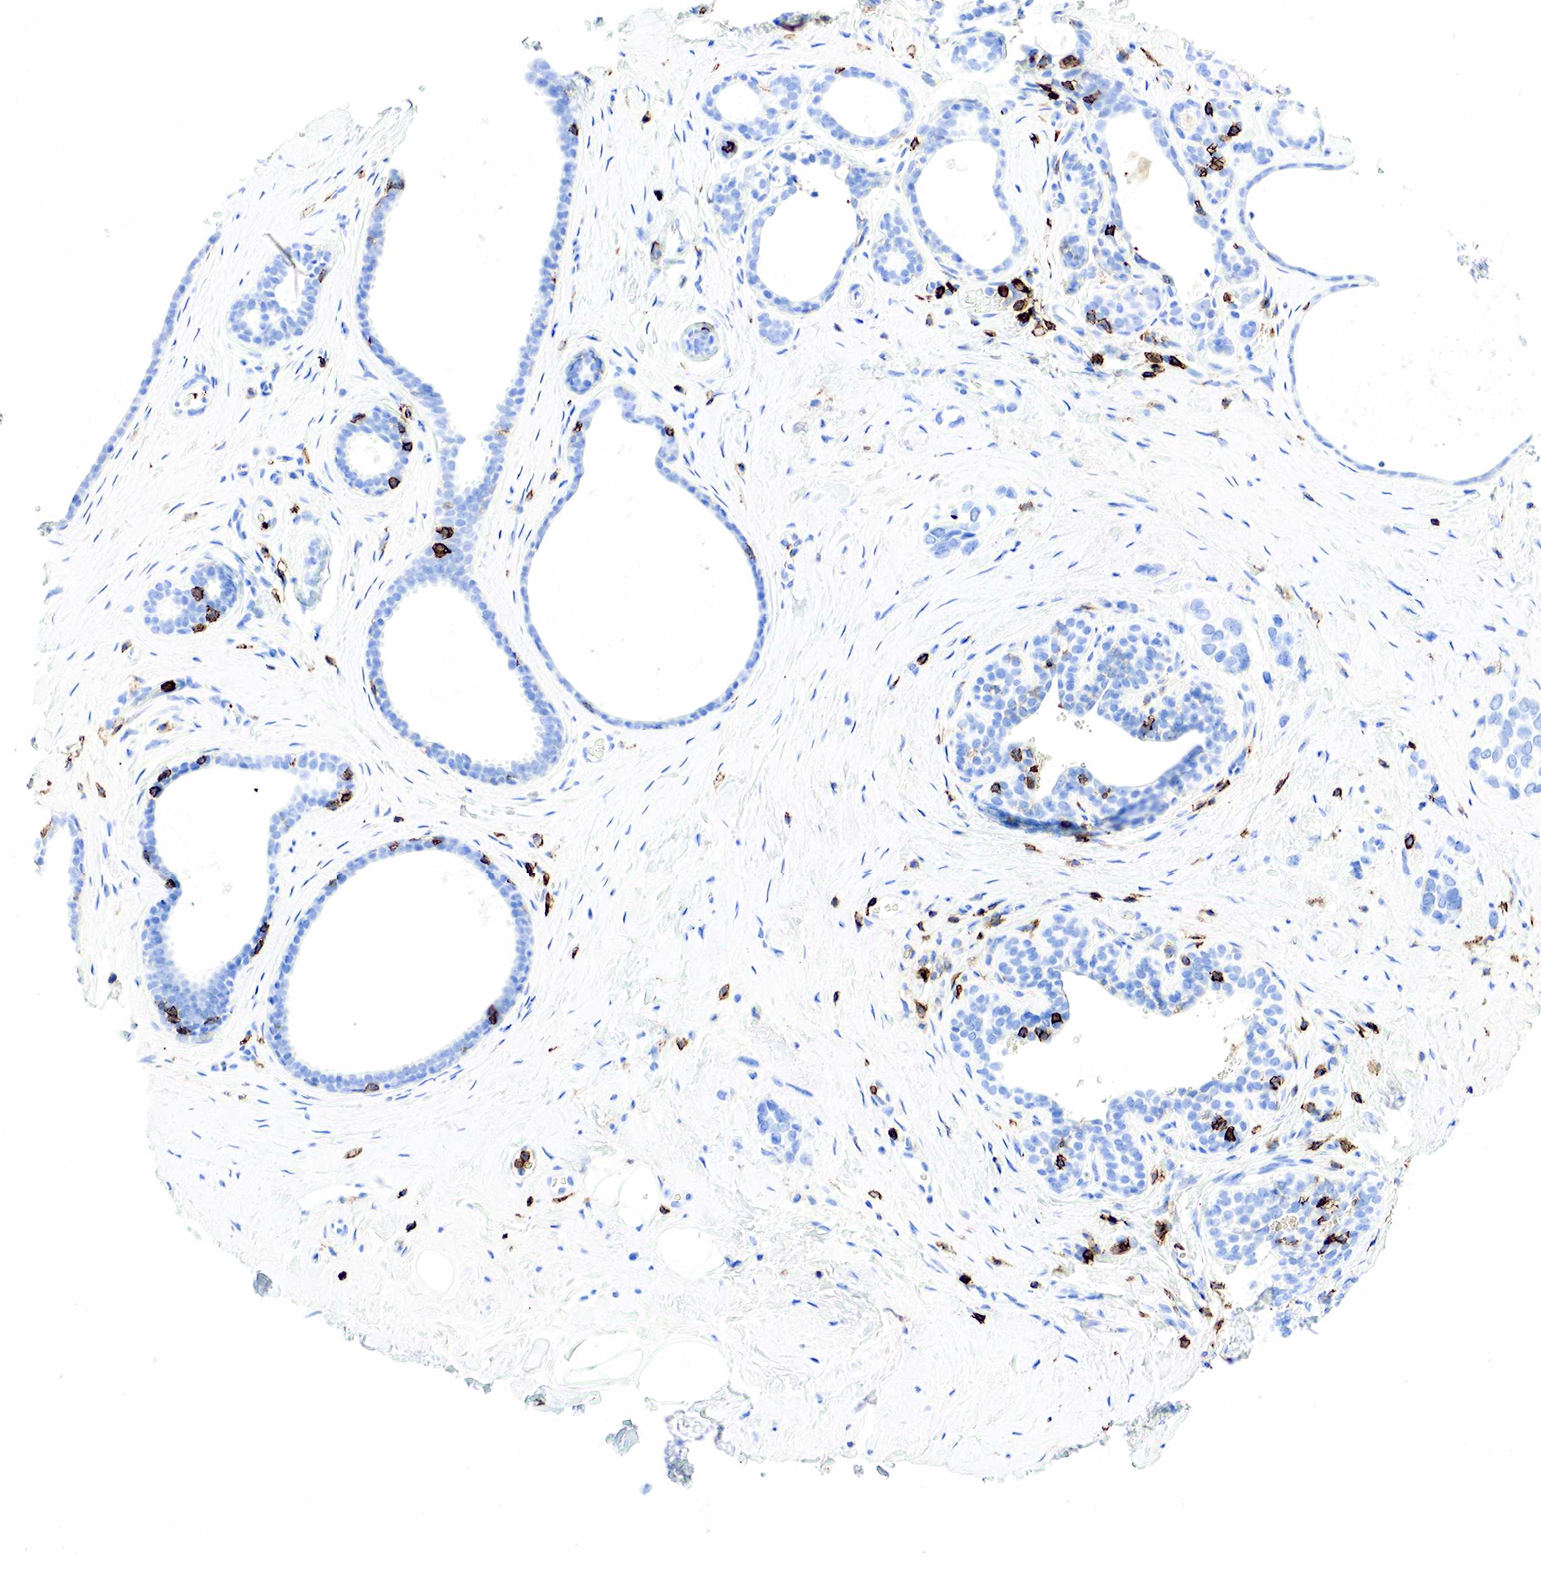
{"staining": {"intensity": "negative", "quantity": "none", "location": "none"}, "tissue": "breast cancer", "cell_type": "Tumor cells", "image_type": "cancer", "snomed": [{"axis": "morphology", "description": "Duct carcinoma"}, {"axis": "topography", "description": "Breast"}], "caption": "Immunohistochemistry (IHC) photomicrograph of human invasive ductal carcinoma (breast) stained for a protein (brown), which exhibits no staining in tumor cells. (DAB (3,3'-diaminobenzidine) immunohistochemistry (IHC) visualized using brightfield microscopy, high magnification).", "gene": "PTPRC", "patient": {"sex": "female", "age": 72}}